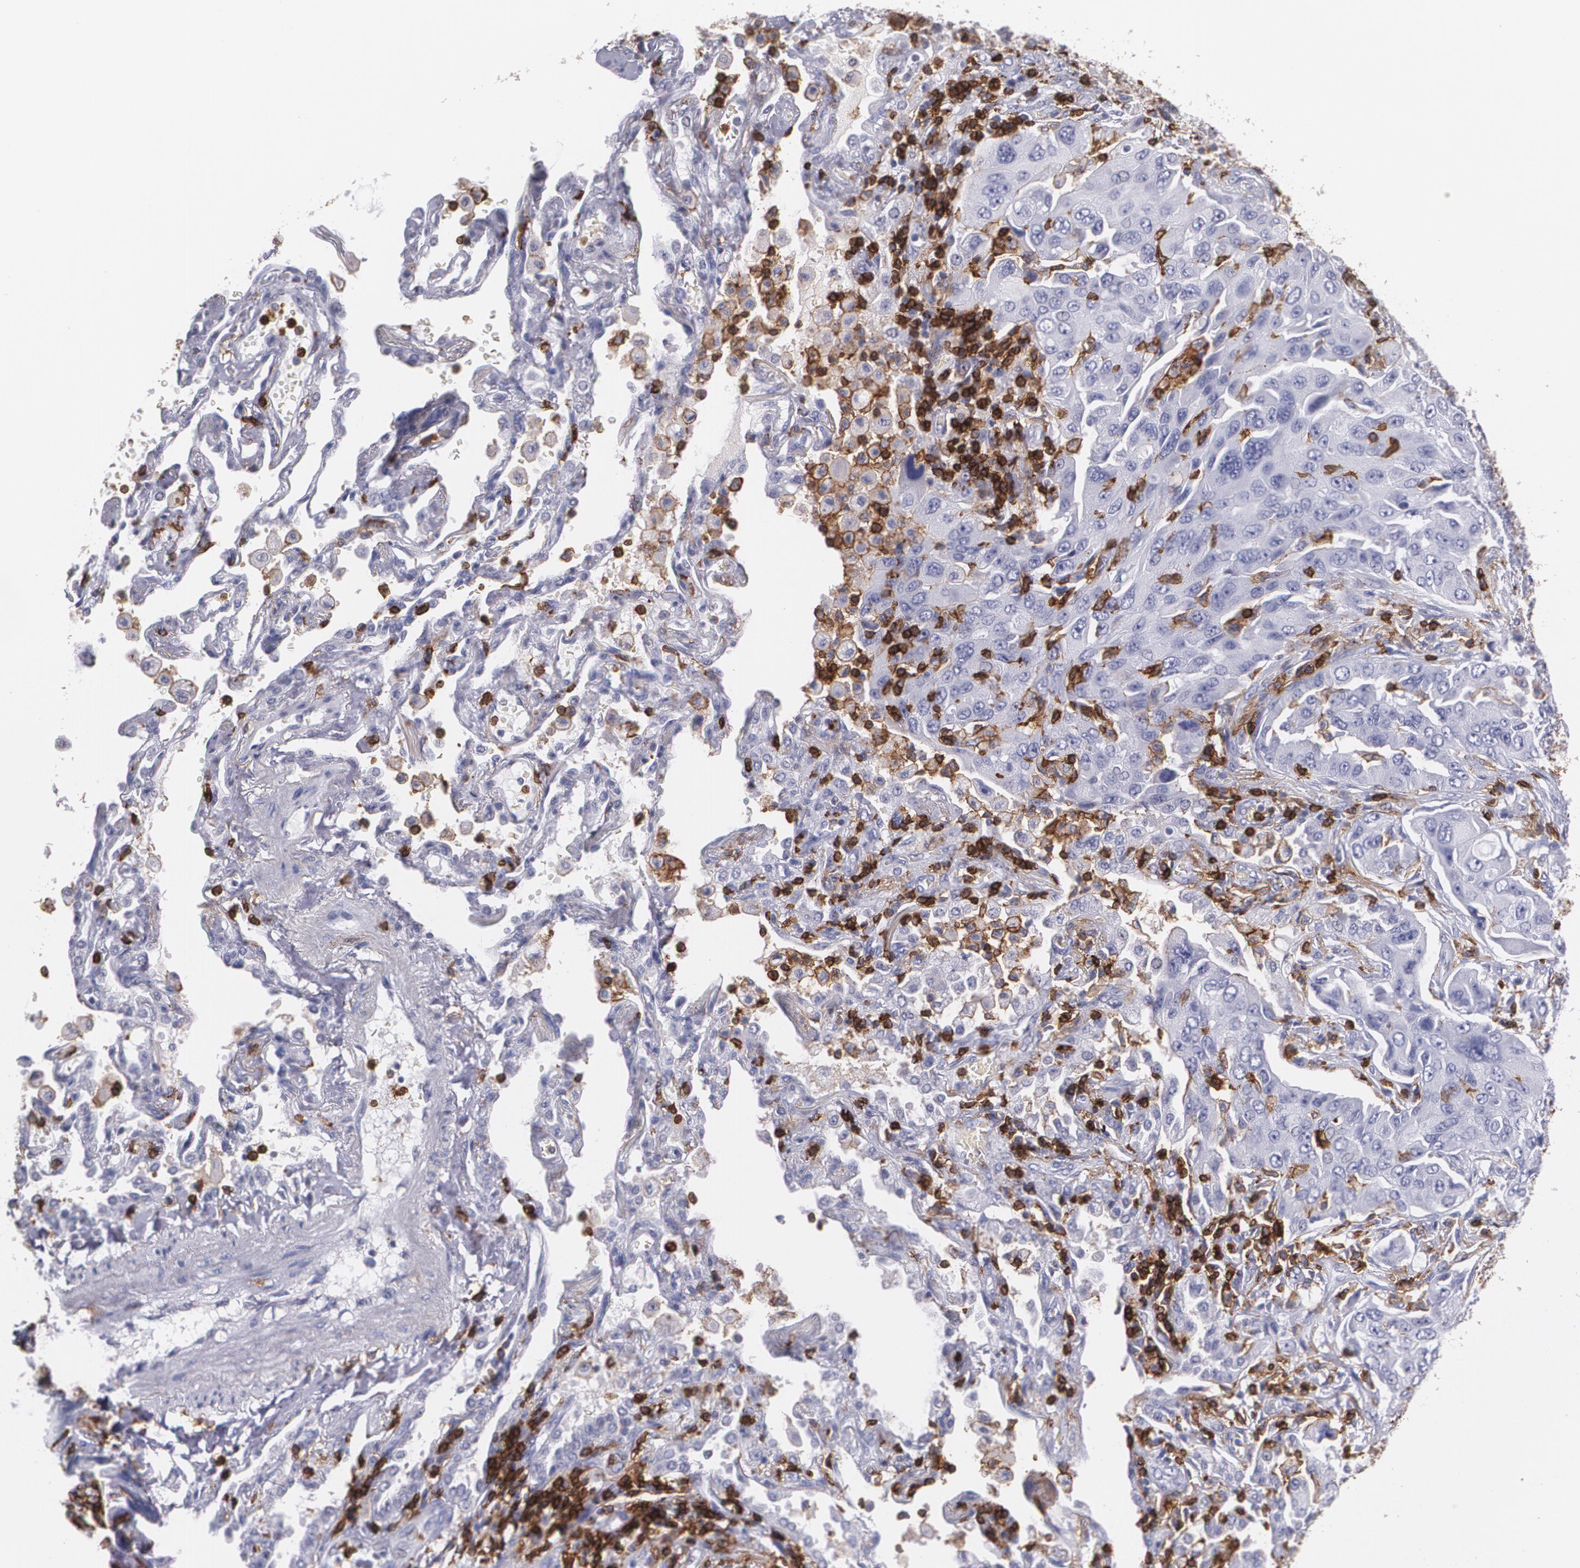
{"staining": {"intensity": "negative", "quantity": "none", "location": "none"}, "tissue": "lung cancer", "cell_type": "Tumor cells", "image_type": "cancer", "snomed": [{"axis": "morphology", "description": "Adenocarcinoma, NOS"}, {"axis": "topography", "description": "Lung"}], "caption": "A micrograph of lung cancer (adenocarcinoma) stained for a protein displays no brown staining in tumor cells.", "gene": "PTPRC", "patient": {"sex": "female", "age": 65}}